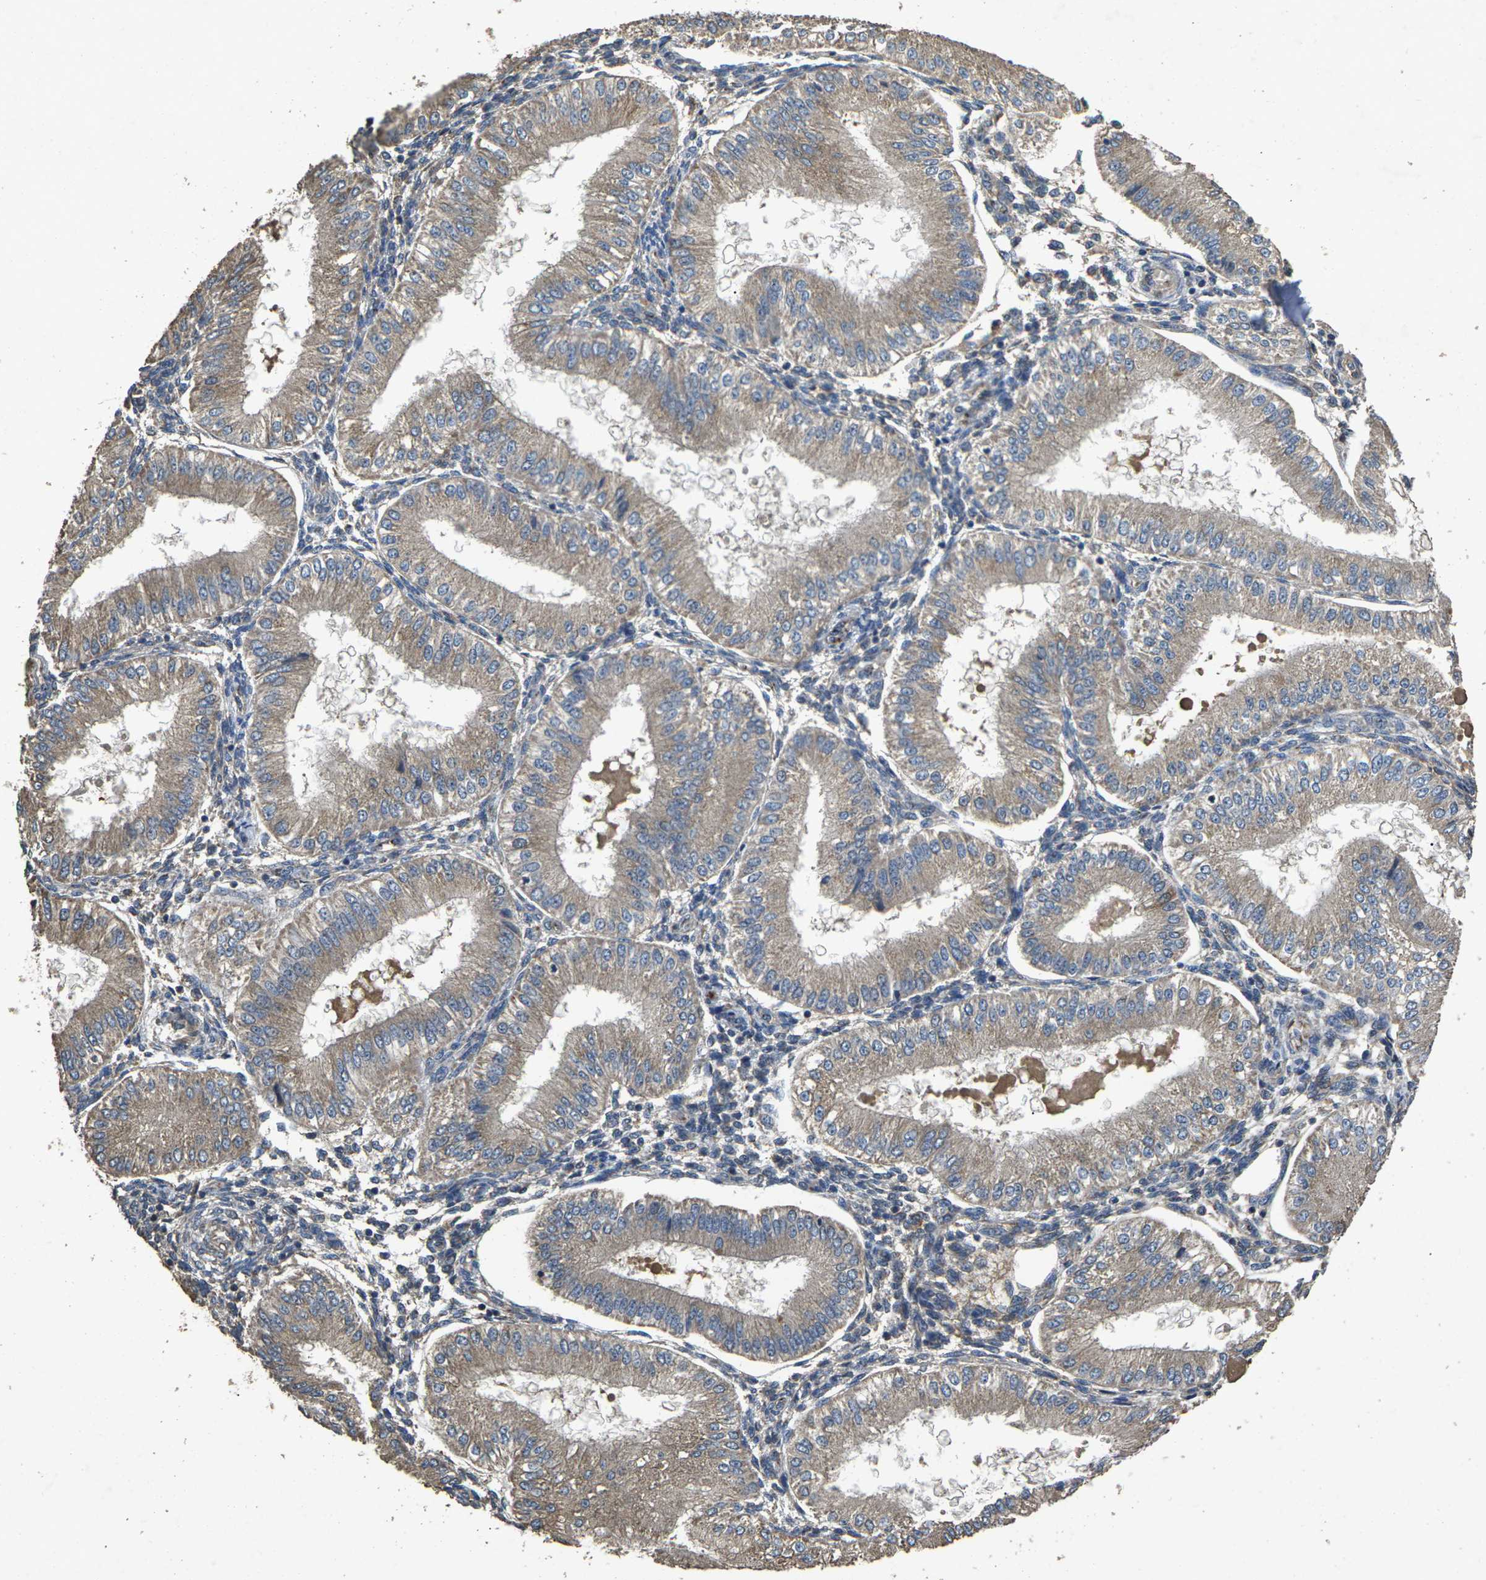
{"staining": {"intensity": "weak", "quantity": "25%-75%", "location": "cytoplasmic/membranous"}, "tissue": "endometrium", "cell_type": "Cells in endometrial stroma", "image_type": "normal", "snomed": [{"axis": "morphology", "description": "Normal tissue, NOS"}, {"axis": "topography", "description": "Endometrium"}], "caption": "High-power microscopy captured an immunohistochemistry (IHC) image of normal endometrium, revealing weak cytoplasmic/membranous expression in about 25%-75% of cells in endometrial stroma.", "gene": "B4GAT1", "patient": {"sex": "female", "age": 39}}